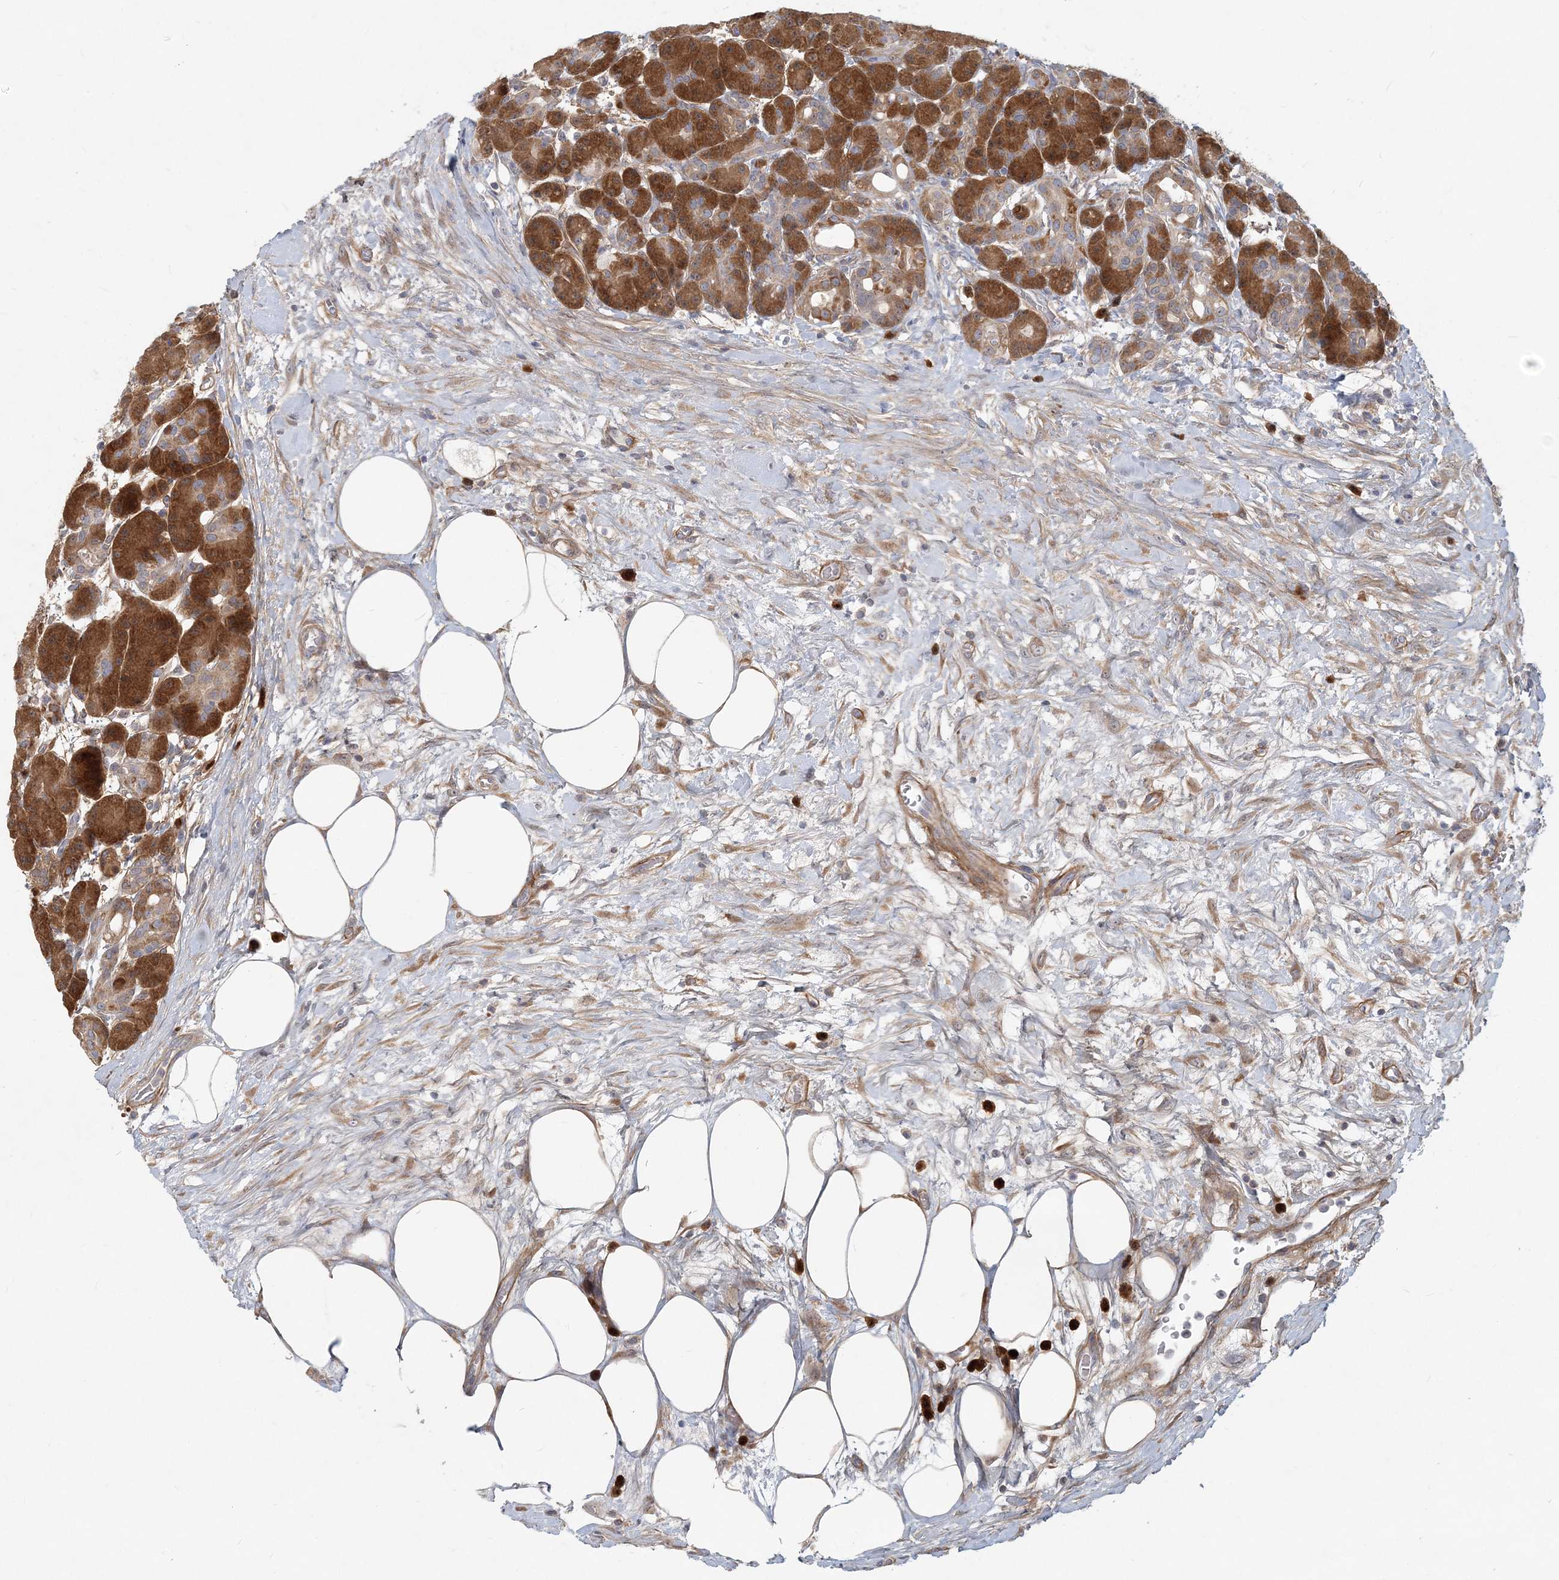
{"staining": {"intensity": "strong", "quantity": ">75%", "location": "cytoplasmic/membranous"}, "tissue": "pancreas", "cell_type": "Exocrine glandular cells", "image_type": "normal", "snomed": [{"axis": "morphology", "description": "Normal tissue, NOS"}, {"axis": "topography", "description": "Pancreas"}], "caption": "The histopathology image shows immunohistochemical staining of normal pancreas. There is strong cytoplasmic/membranous positivity is identified in about >75% of exocrine glandular cells.", "gene": "GMPPA", "patient": {"sex": "male", "age": 63}}